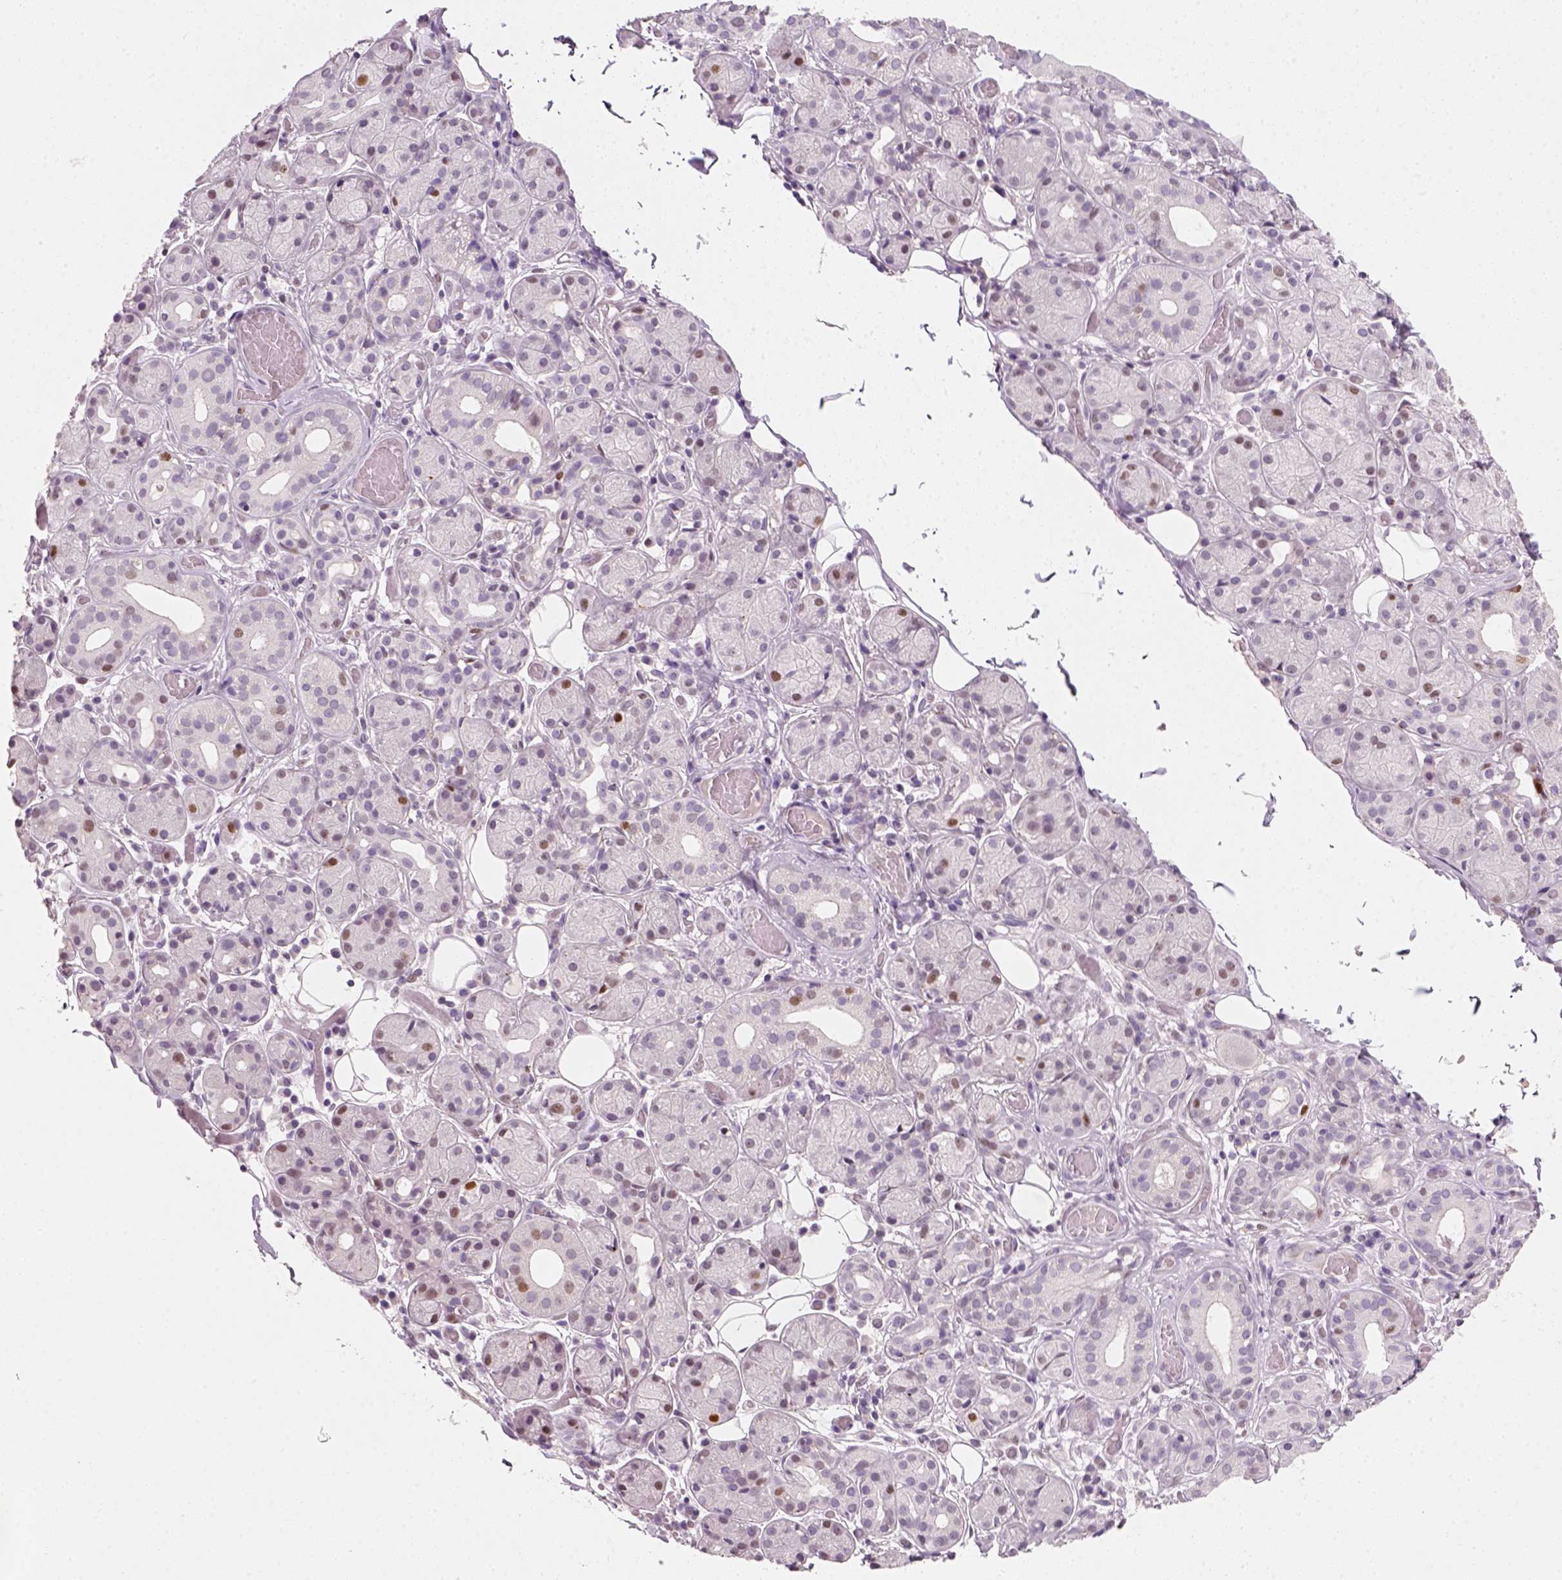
{"staining": {"intensity": "moderate", "quantity": "<25%", "location": "nuclear"}, "tissue": "salivary gland", "cell_type": "Glandular cells", "image_type": "normal", "snomed": [{"axis": "morphology", "description": "Normal tissue, NOS"}, {"axis": "topography", "description": "Salivary gland"}, {"axis": "topography", "description": "Peripheral nerve tissue"}], "caption": "Immunohistochemistry (IHC) photomicrograph of unremarkable salivary gland: salivary gland stained using immunohistochemistry shows low levels of moderate protein expression localized specifically in the nuclear of glandular cells, appearing as a nuclear brown color.", "gene": "TP53", "patient": {"sex": "male", "age": 71}}